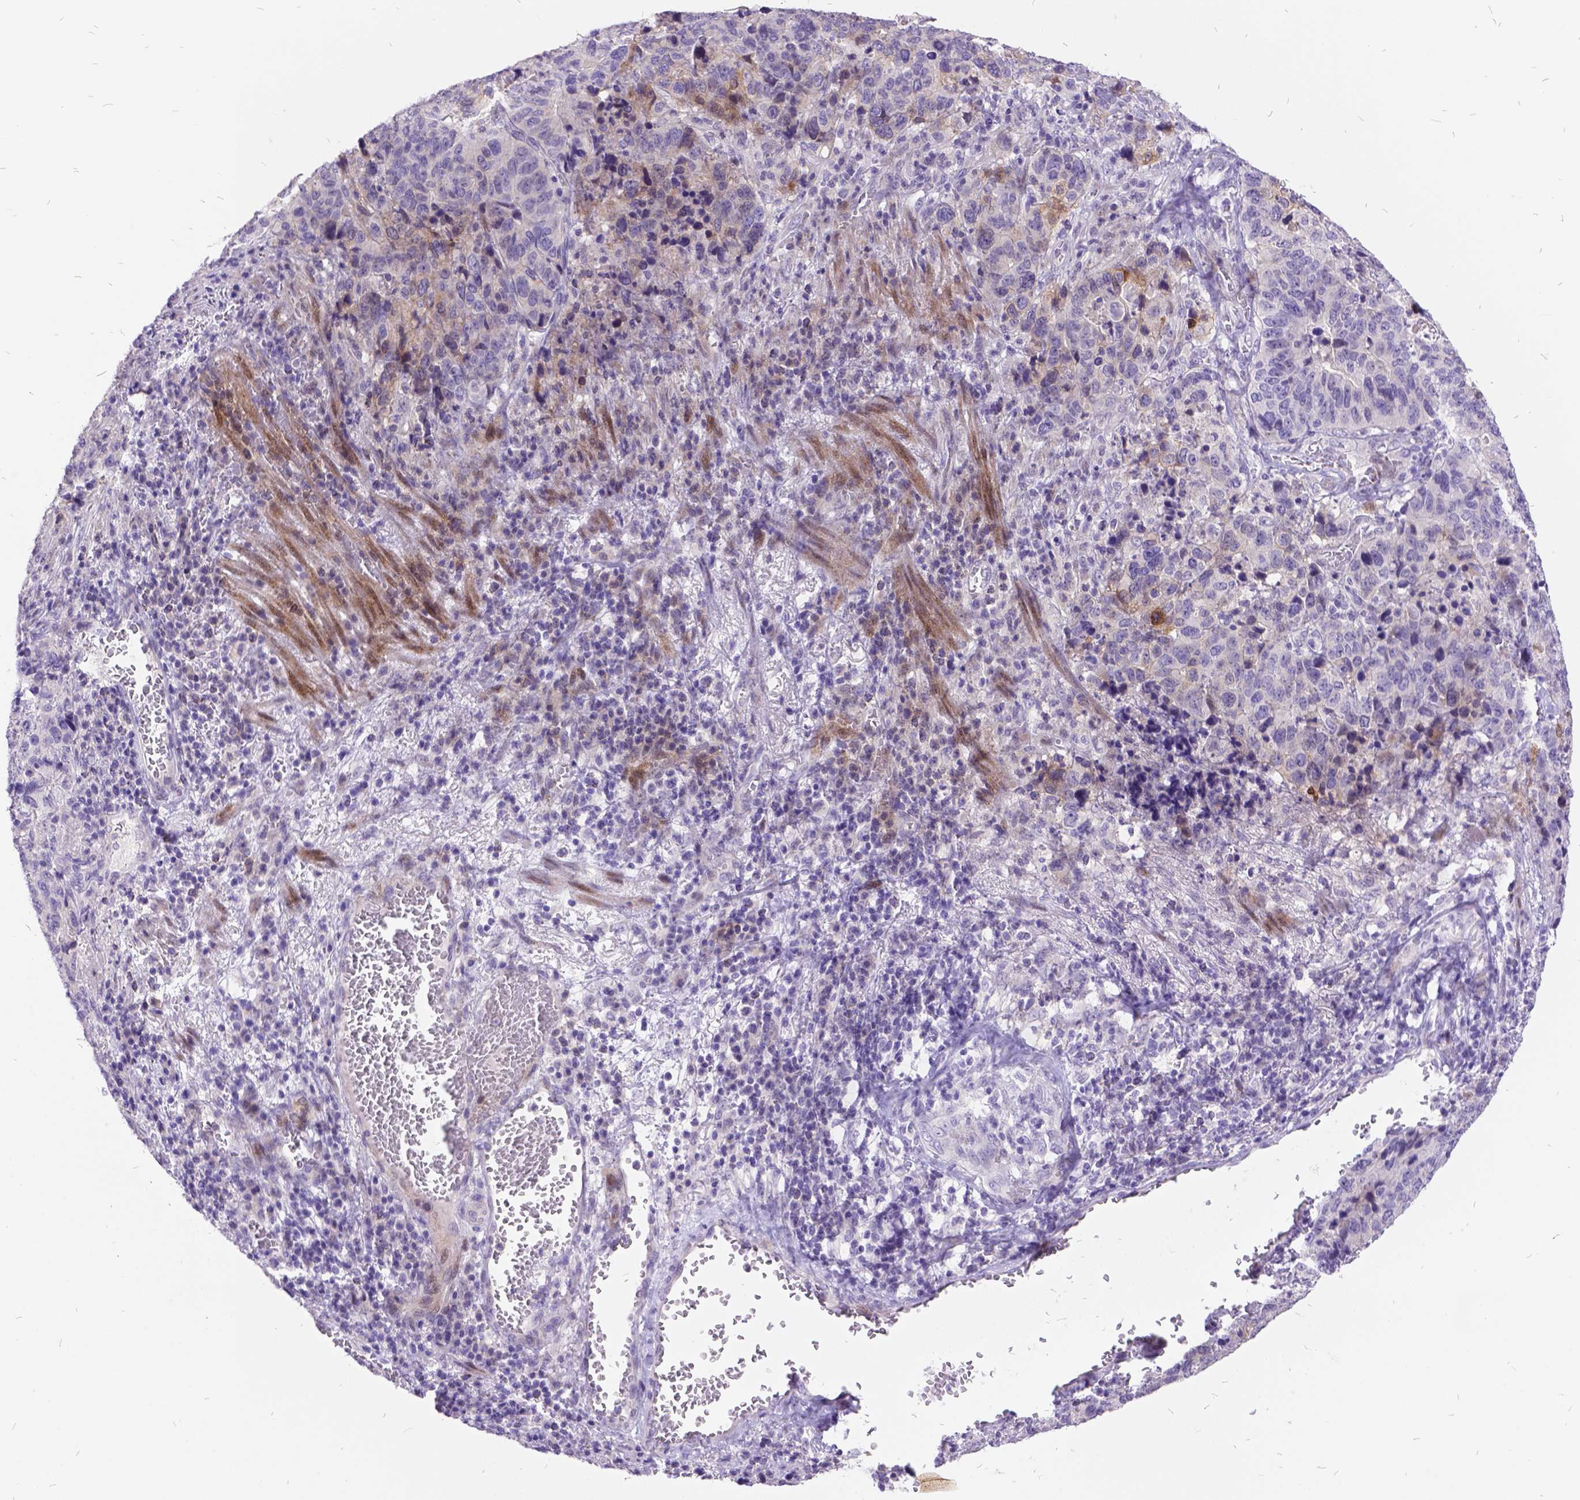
{"staining": {"intensity": "weak", "quantity": "<25%", "location": "cytoplasmic/membranous"}, "tissue": "stomach cancer", "cell_type": "Tumor cells", "image_type": "cancer", "snomed": [{"axis": "morphology", "description": "Adenocarcinoma, NOS"}, {"axis": "topography", "description": "Stomach, upper"}], "caption": "A photomicrograph of stomach cancer stained for a protein exhibits no brown staining in tumor cells.", "gene": "ITGB6", "patient": {"sex": "female", "age": 67}}